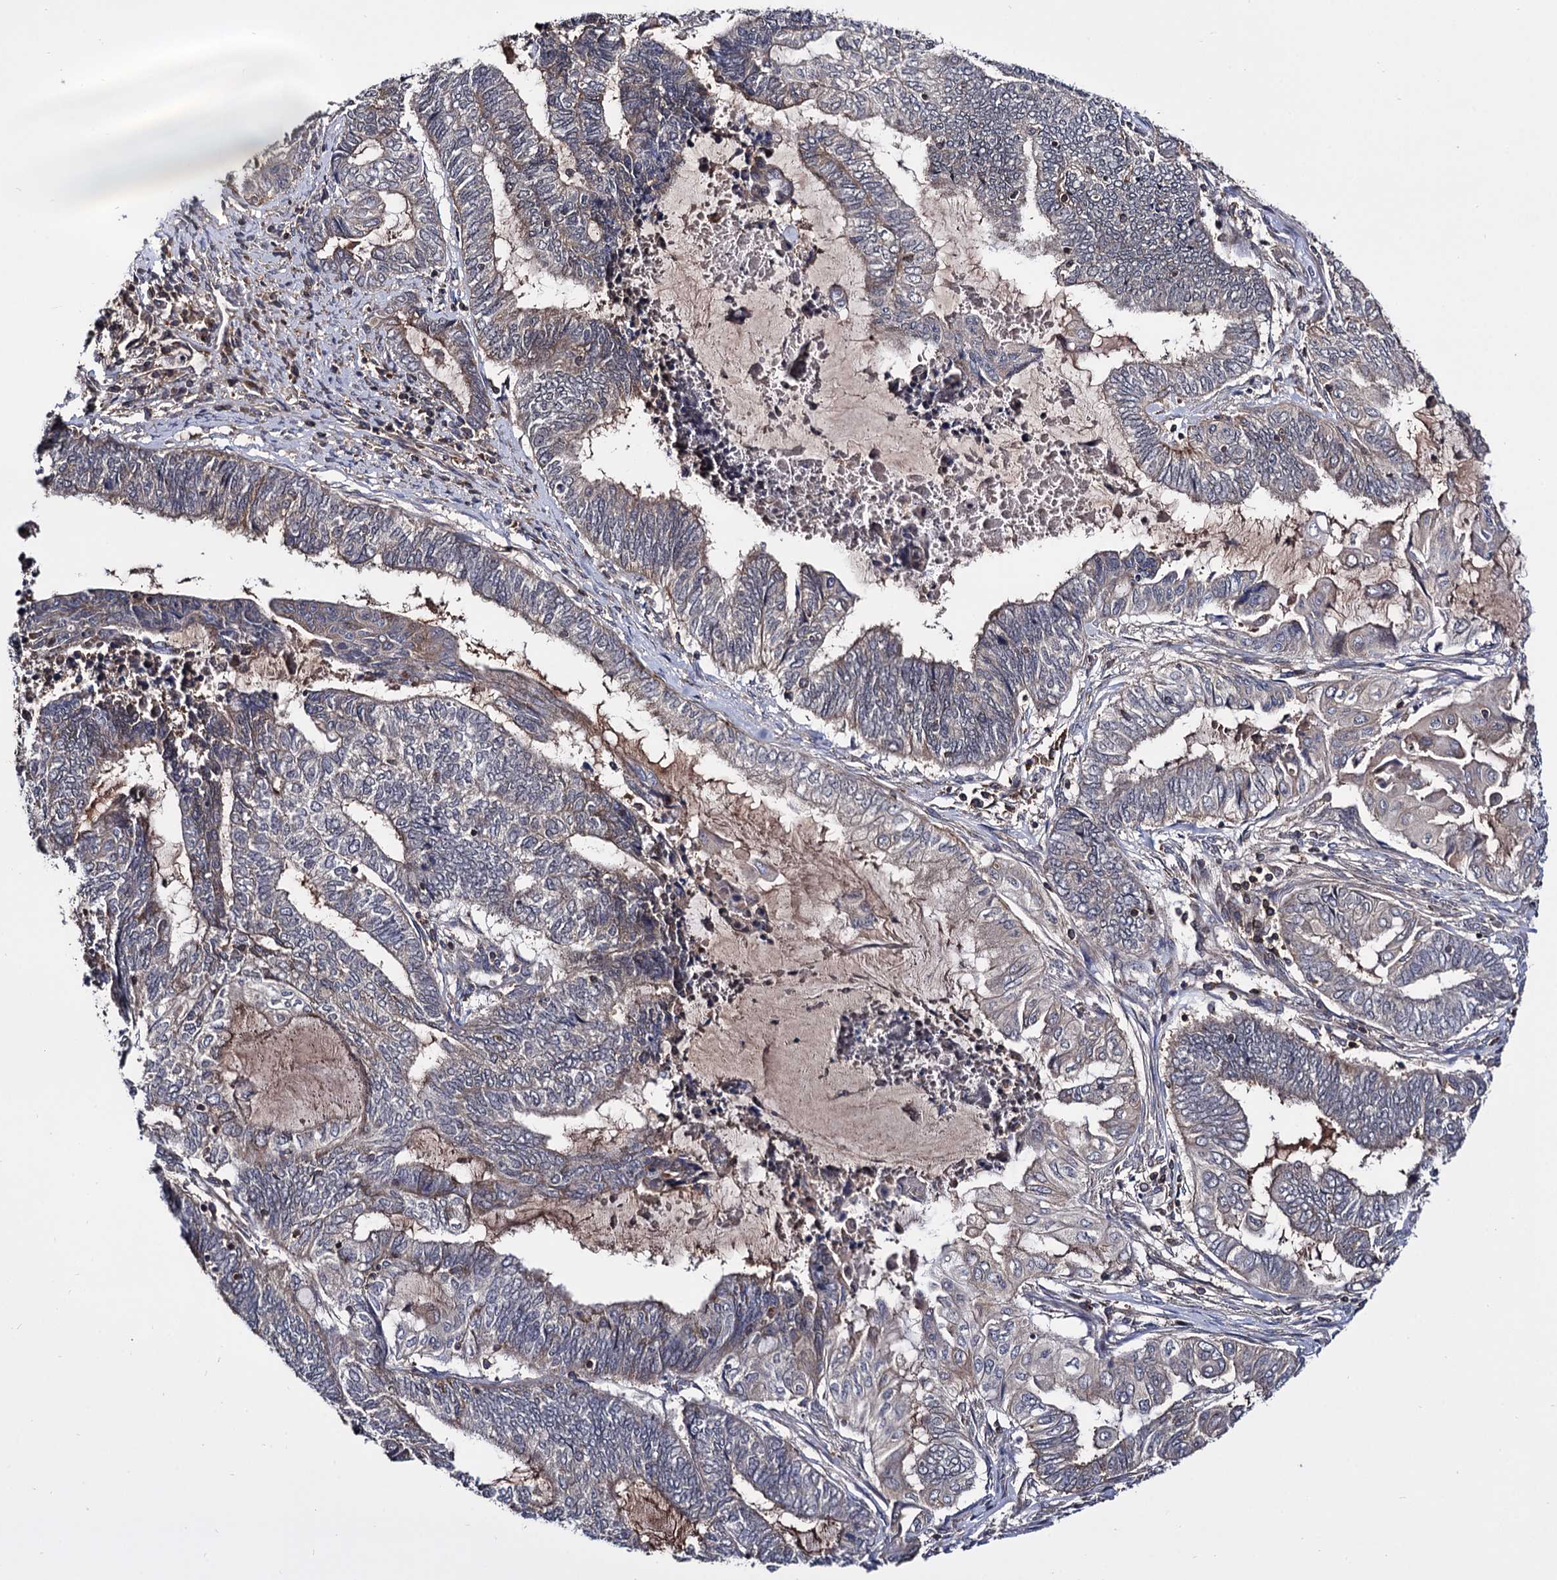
{"staining": {"intensity": "weak", "quantity": "25%-75%", "location": "cytoplasmic/membranous,nuclear"}, "tissue": "endometrial cancer", "cell_type": "Tumor cells", "image_type": "cancer", "snomed": [{"axis": "morphology", "description": "Adenocarcinoma, NOS"}, {"axis": "topography", "description": "Uterus"}, {"axis": "topography", "description": "Endometrium"}], "caption": "Weak cytoplasmic/membranous and nuclear positivity is identified in about 25%-75% of tumor cells in endometrial adenocarcinoma.", "gene": "MICAL2", "patient": {"sex": "female", "age": 70}}